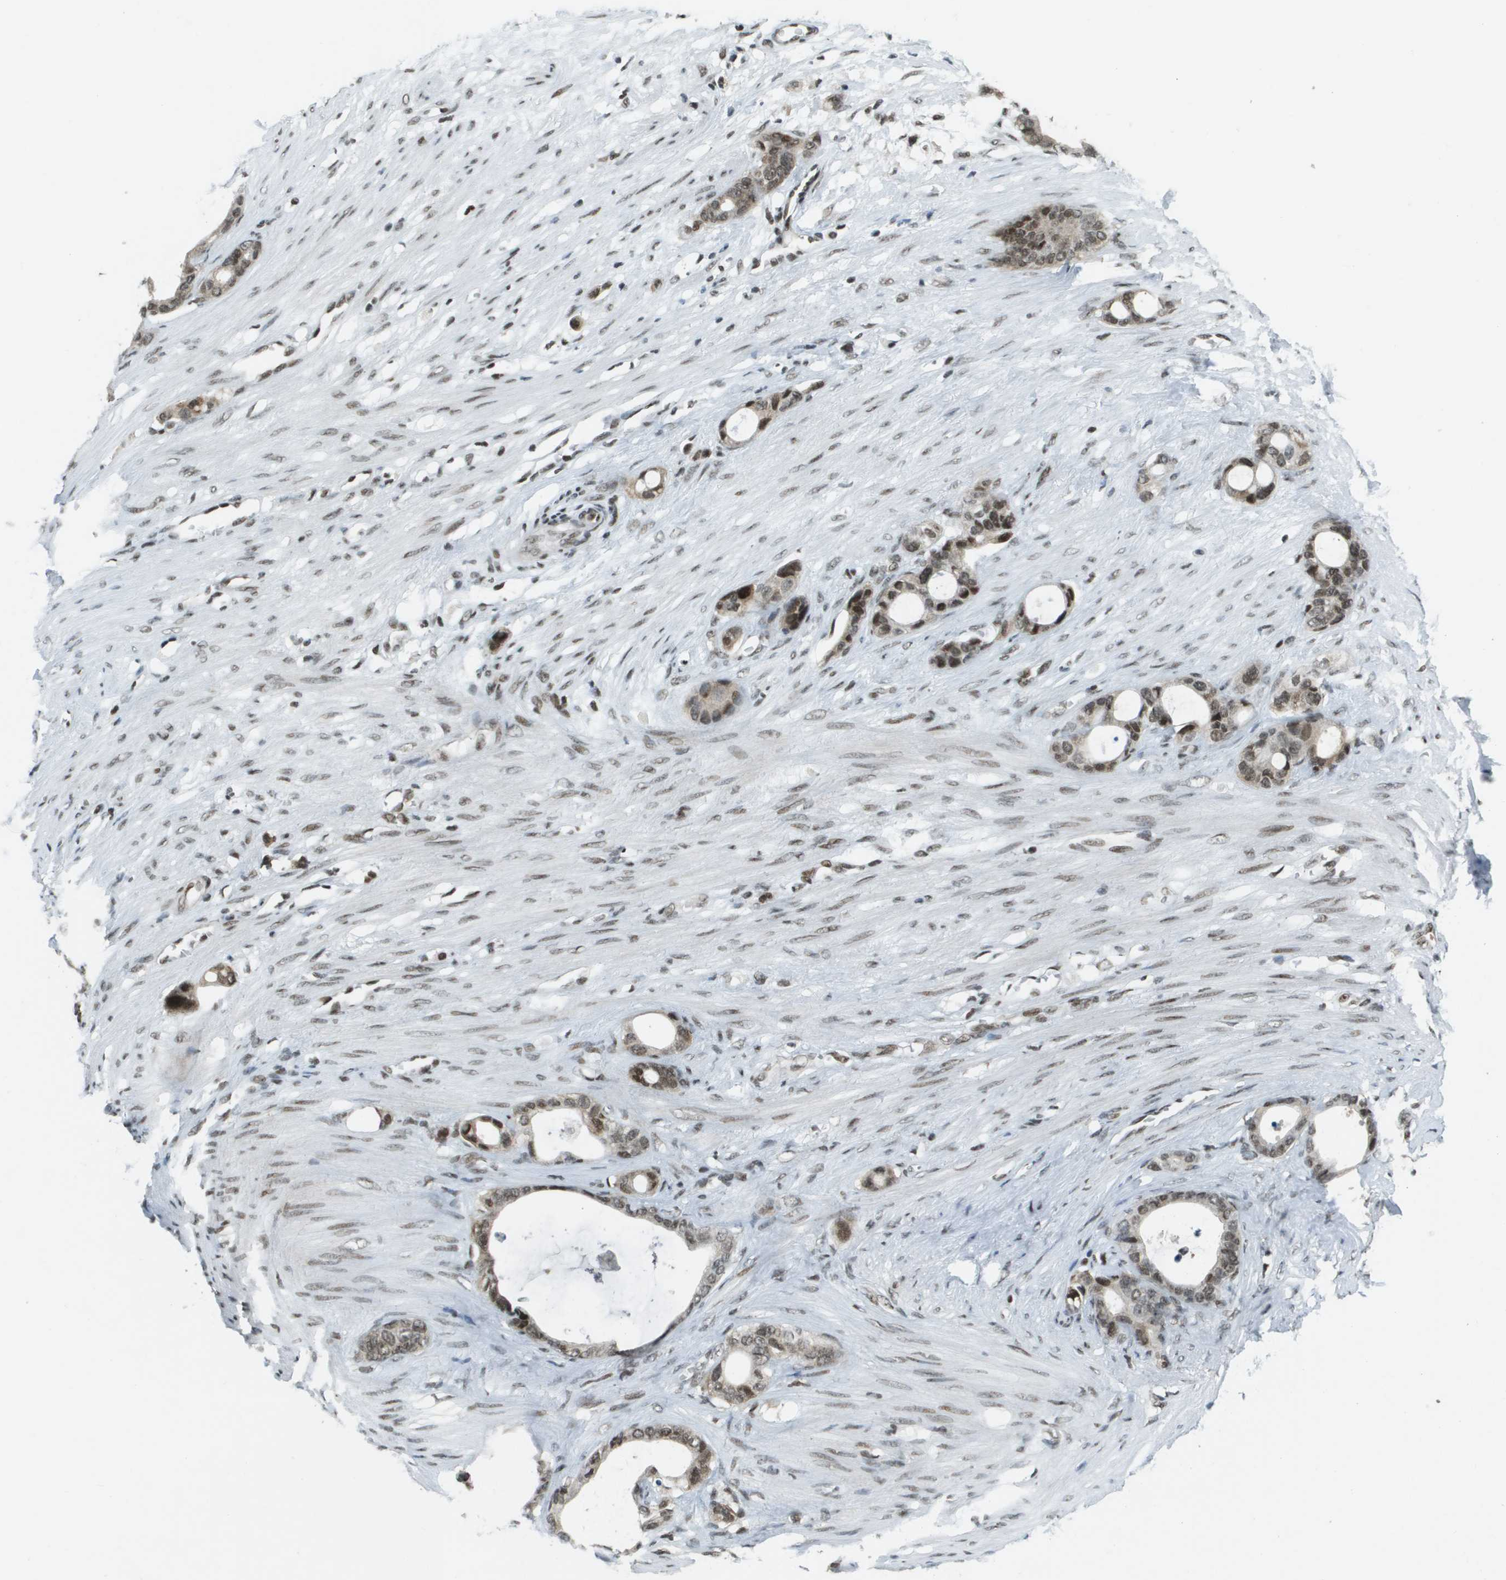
{"staining": {"intensity": "moderate", "quantity": ">75%", "location": "nuclear"}, "tissue": "stomach cancer", "cell_type": "Tumor cells", "image_type": "cancer", "snomed": [{"axis": "morphology", "description": "Adenocarcinoma, NOS"}, {"axis": "topography", "description": "Stomach"}], "caption": "High-magnification brightfield microscopy of stomach adenocarcinoma stained with DAB (brown) and counterstained with hematoxylin (blue). tumor cells exhibit moderate nuclear staining is seen in about>75% of cells.", "gene": "IRF7", "patient": {"sex": "female", "age": 75}}